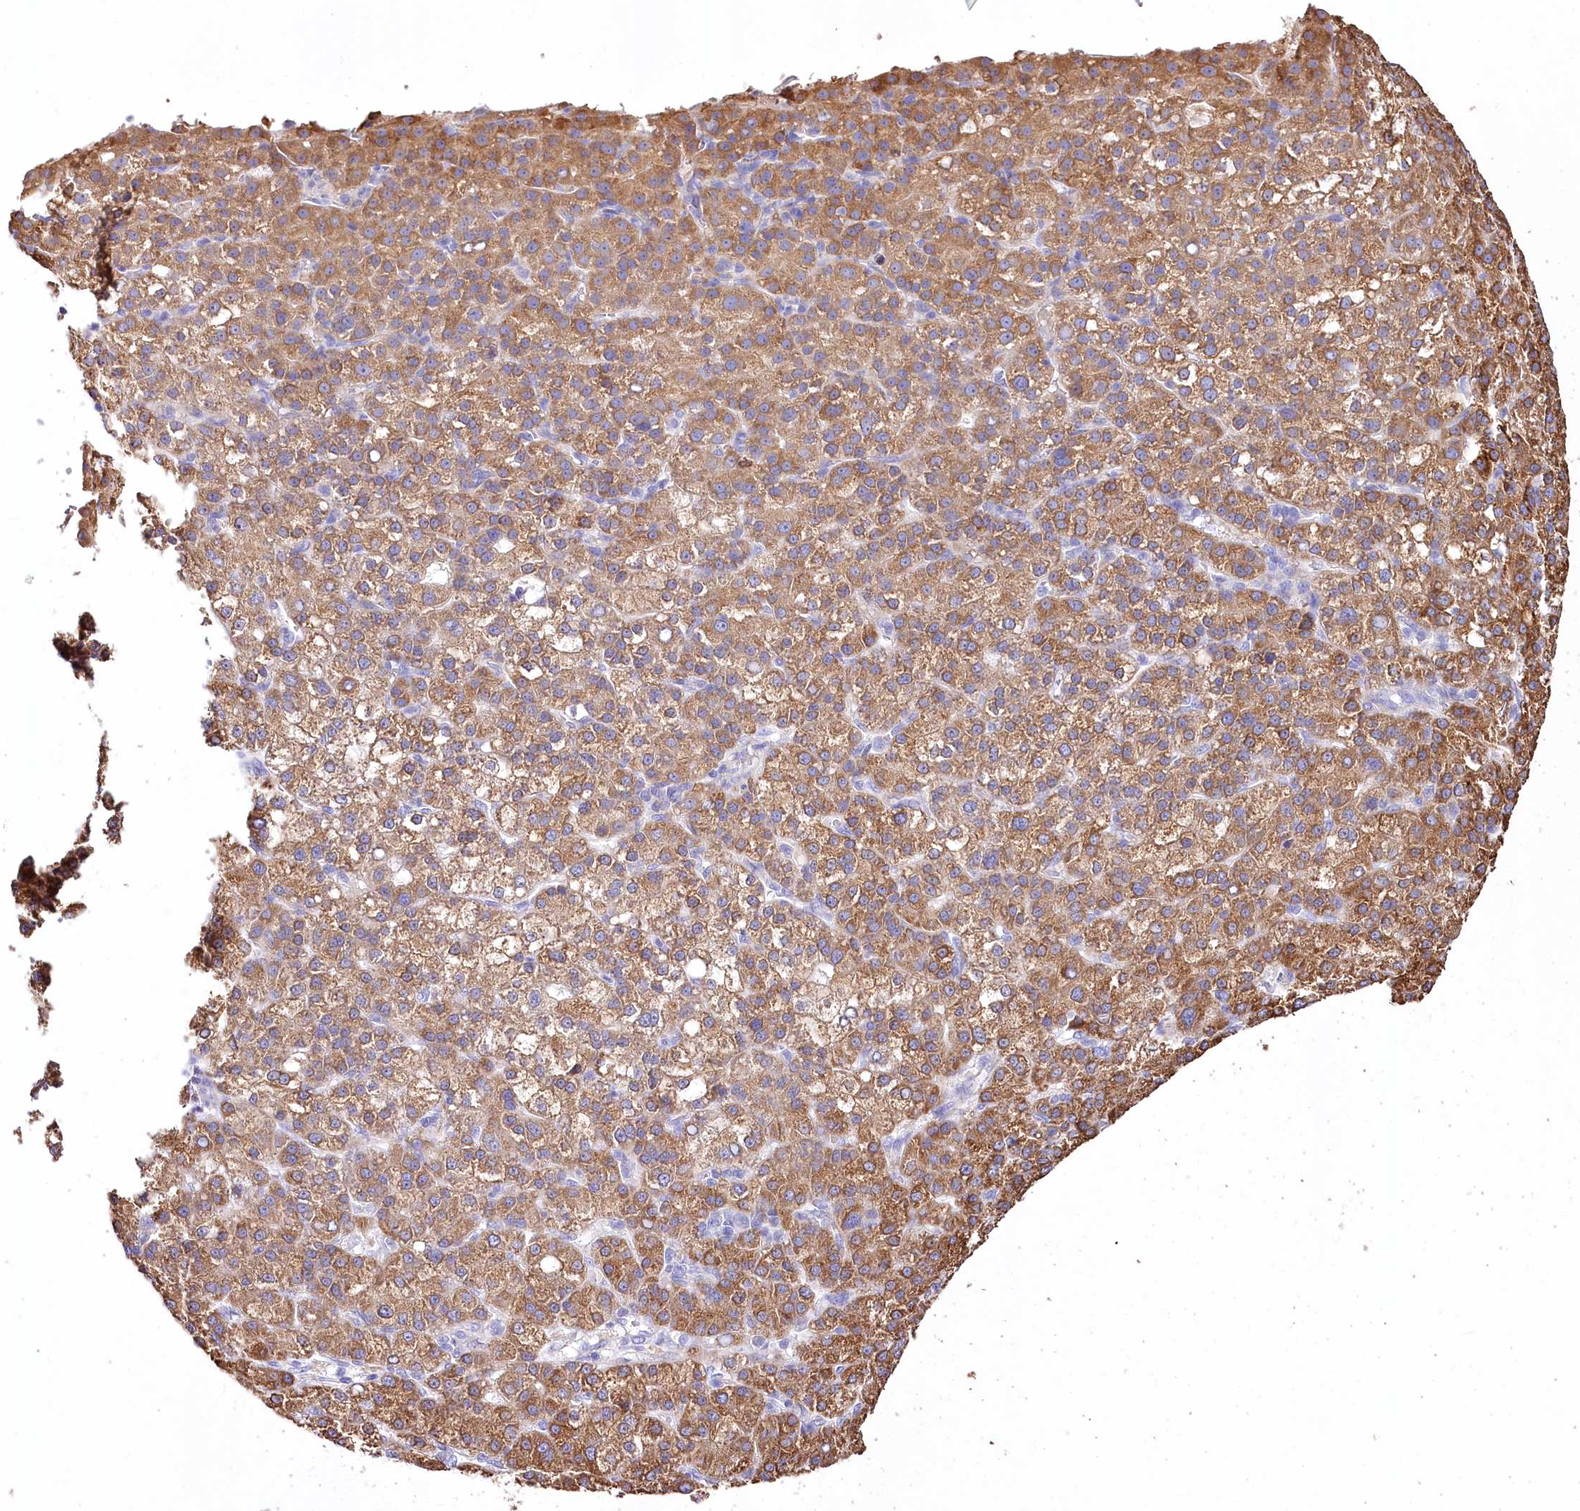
{"staining": {"intensity": "moderate", "quantity": ">75%", "location": "cytoplasmic/membranous"}, "tissue": "liver cancer", "cell_type": "Tumor cells", "image_type": "cancer", "snomed": [{"axis": "morphology", "description": "Carcinoma, Hepatocellular, NOS"}, {"axis": "topography", "description": "Liver"}], "caption": "Immunohistochemistry (DAB (3,3'-diaminobenzidine)) staining of human liver cancer (hepatocellular carcinoma) exhibits moderate cytoplasmic/membranous protein positivity in approximately >75% of tumor cells. (DAB IHC with brightfield microscopy, high magnification).", "gene": "PTER", "patient": {"sex": "female", "age": 58}}